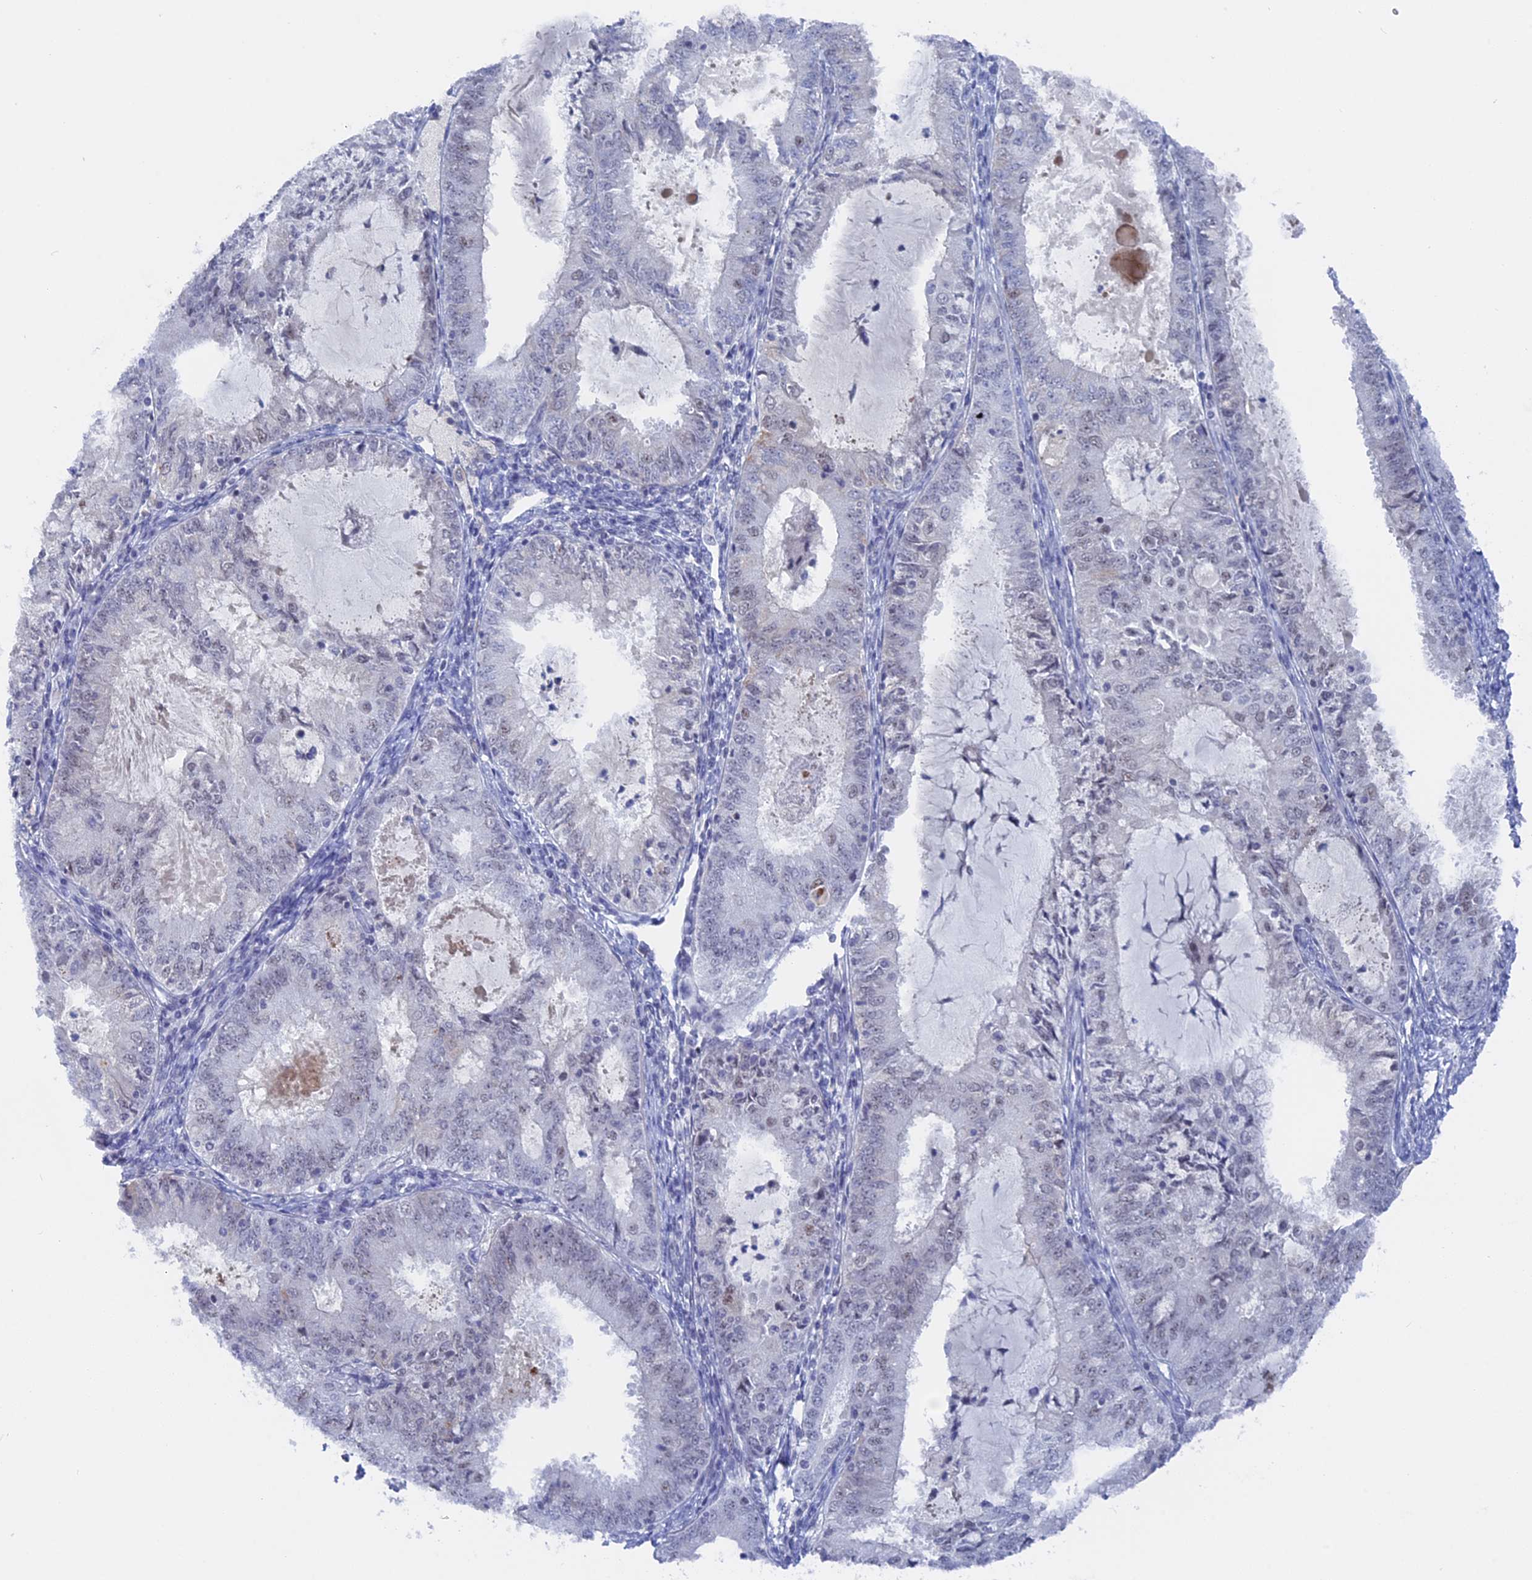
{"staining": {"intensity": "negative", "quantity": "none", "location": "none"}, "tissue": "endometrial cancer", "cell_type": "Tumor cells", "image_type": "cancer", "snomed": [{"axis": "morphology", "description": "Adenocarcinoma, NOS"}, {"axis": "topography", "description": "Endometrium"}], "caption": "Tumor cells show no significant positivity in endometrial adenocarcinoma.", "gene": "BRD2", "patient": {"sex": "female", "age": 57}}